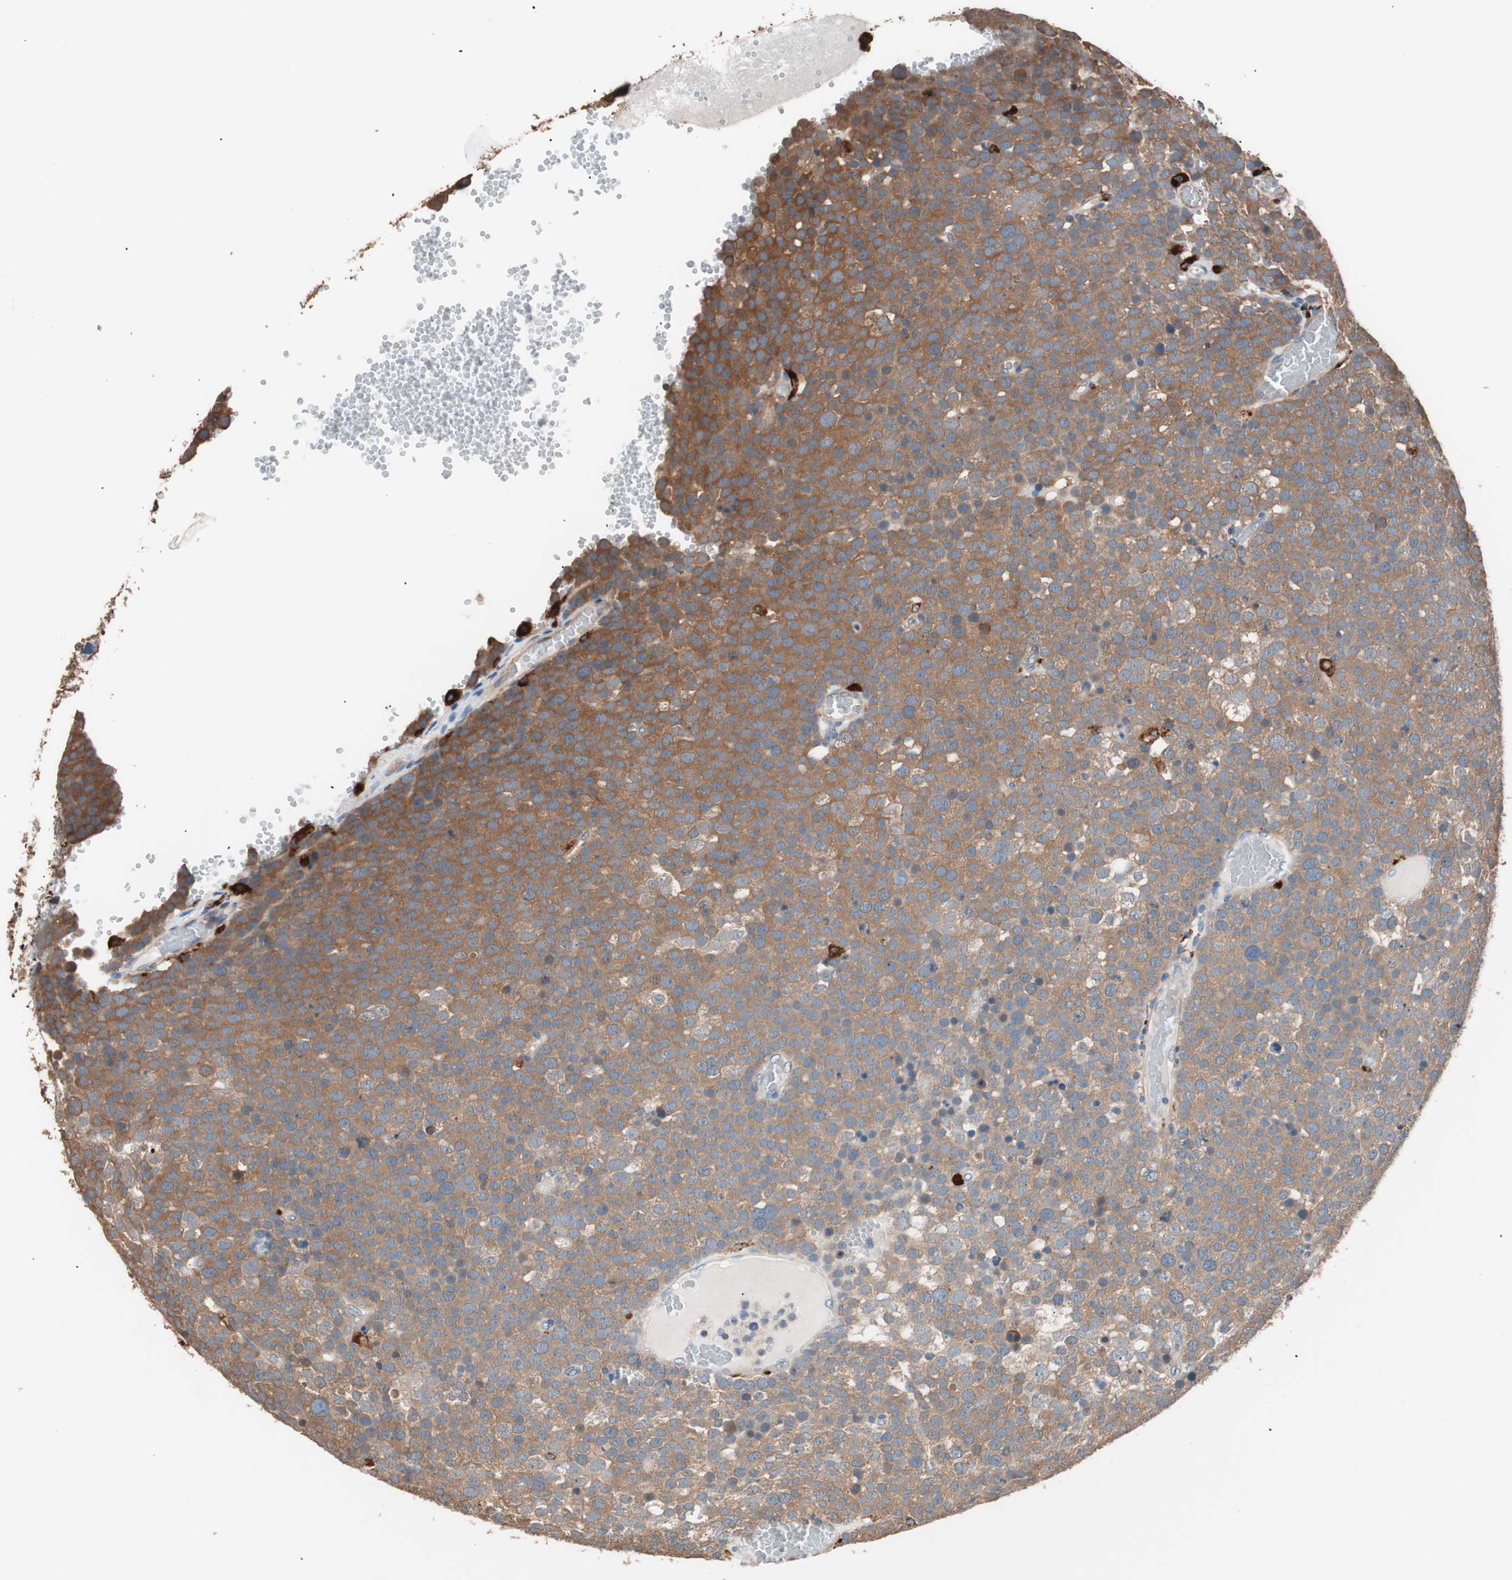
{"staining": {"intensity": "strong", "quantity": ">75%", "location": "cytoplasmic/membranous"}, "tissue": "testis cancer", "cell_type": "Tumor cells", "image_type": "cancer", "snomed": [{"axis": "morphology", "description": "Seminoma, NOS"}, {"axis": "topography", "description": "Testis"}], "caption": "Seminoma (testis) stained with DAB (3,3'-diaminobenzidine) immunohistochemistry shows high levels of strong cytoplasmic/membranous staining in approximately >75% of tumor cells.", "gene": "CCT3", "patient": {"sex": "male", "age": 71}}